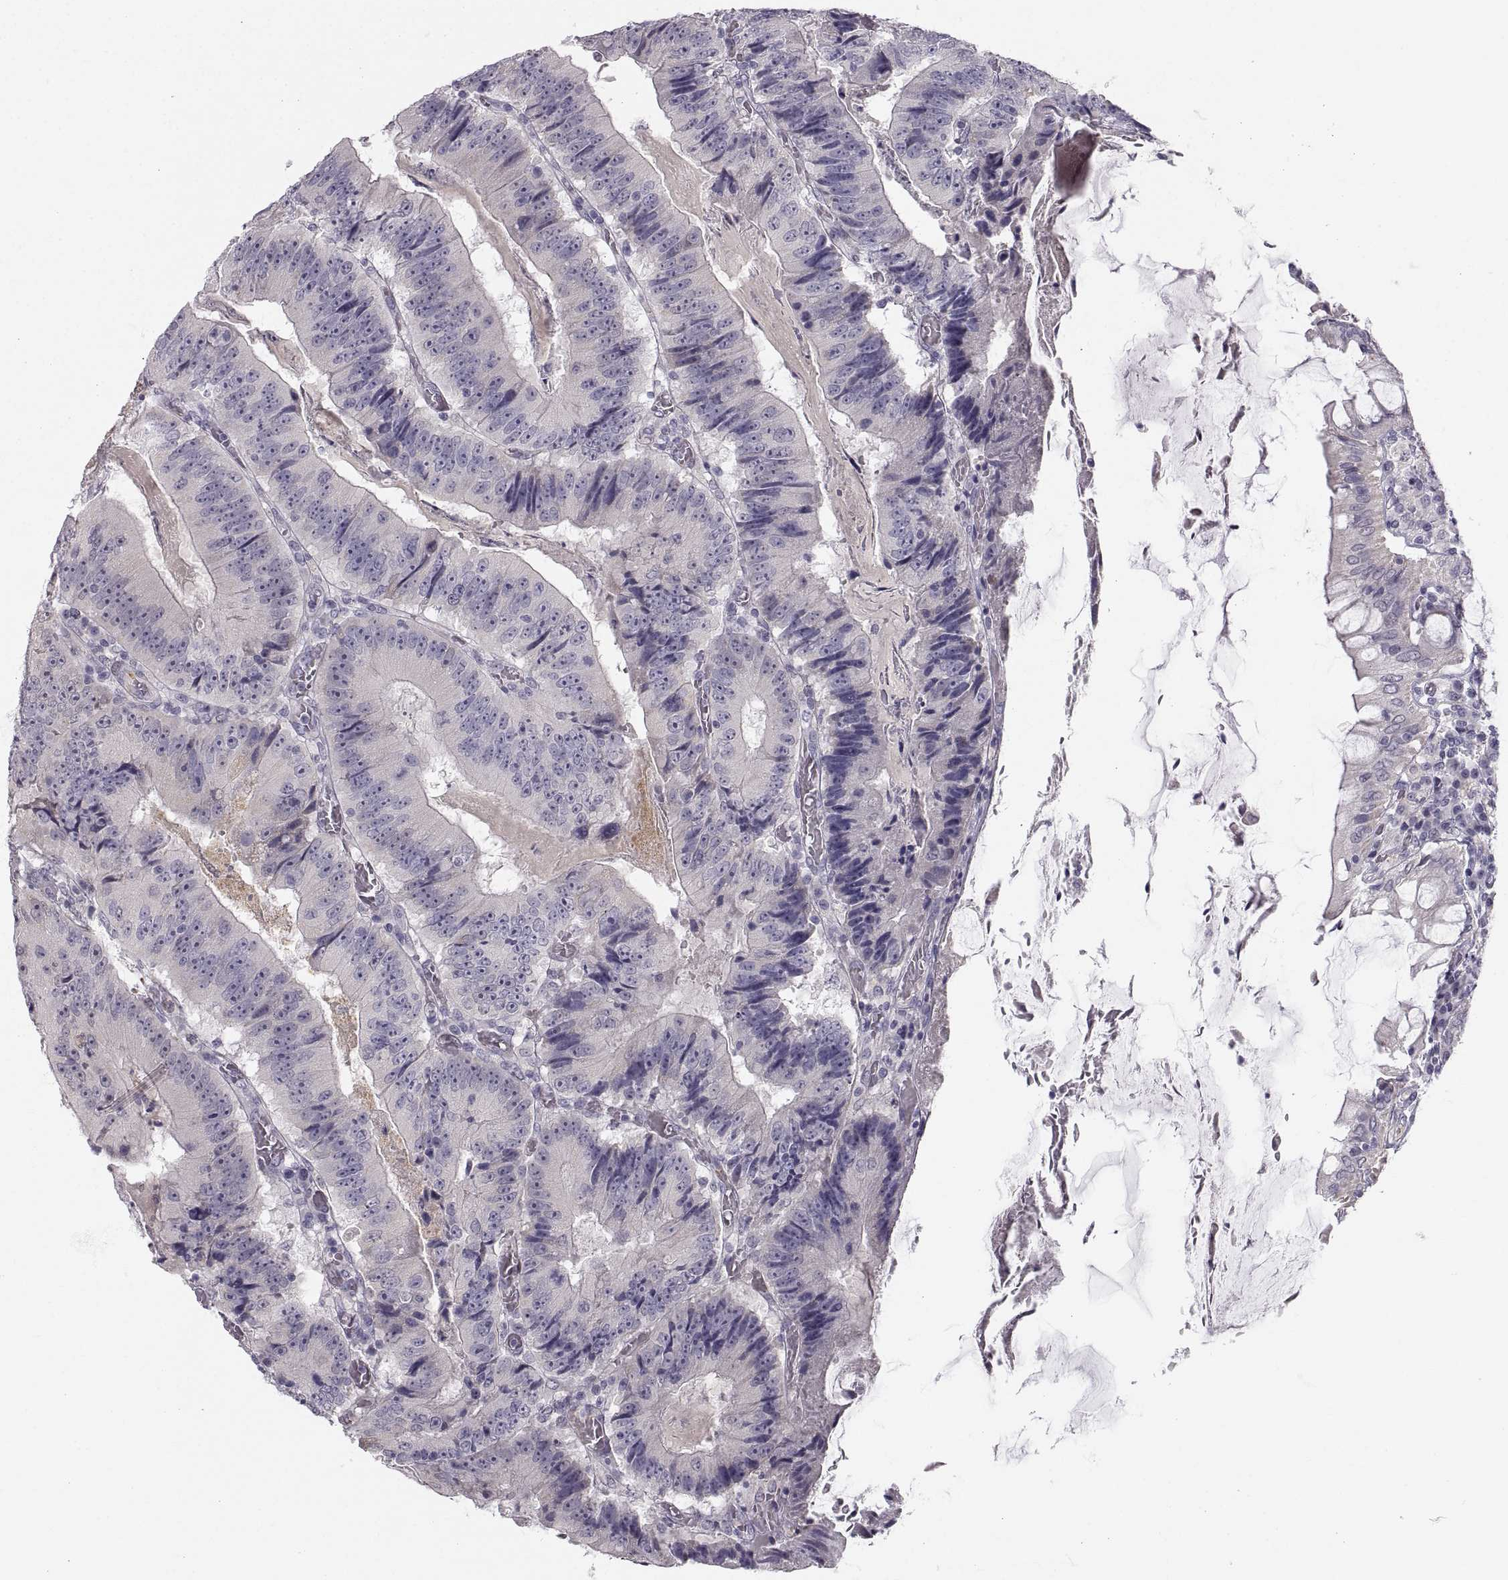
{"staining": {"intensity": "negative", "quantity": "none", "location": "none"}, "tissue": "colorectal cancer", "cell_type": "Tumor cells", "image_type": "cancer", "snomed": [{"axis": "morphology", "description": "Adenocarcinoma, NOS"}, {"axis": "topography", "description": "Colon"}], "caption": "High power microscopy photomicrograph of an IHC image of colorectal cancer (adenocarcinoma), revealing no significant staining in tumor cells.", "gene": "ZNF185", "patient": {"sex": "female", "age": 86}}